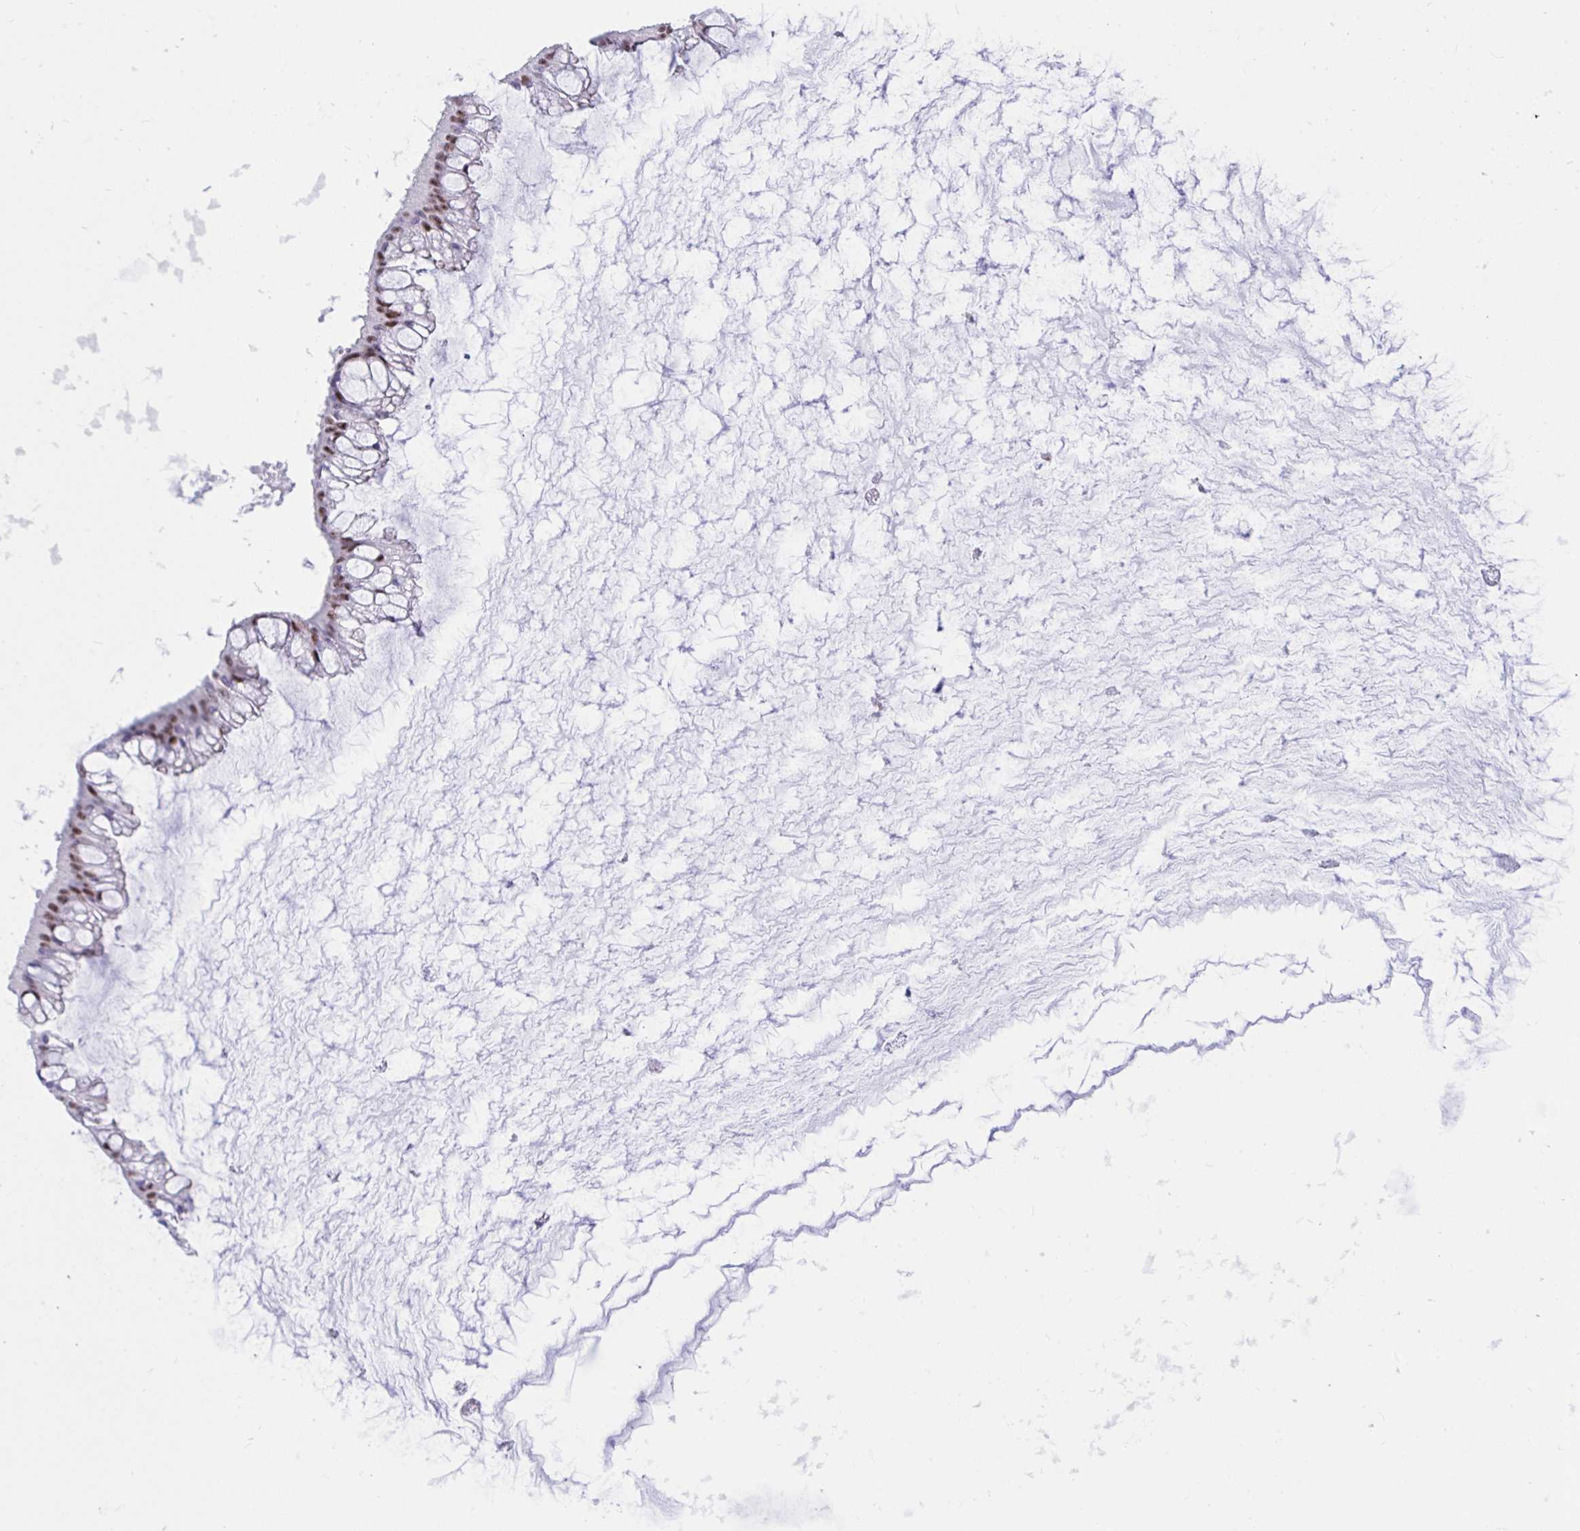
{"staining": {"intensity": "moderate", "quantity": ">75%", "location": "nuclear"}, "tissue": "ovarian cancer", "cell_type": "Tumor cells", "image_type": "cancer", "snomed": [{"axis": "morphology", "description": "Cystadenocarcinoma, mucinous, NOS"}, {"axis": "topography", "description": "Ovary"}], "caption": "IHC photomicrograph of neoplastic tissue: human ovarian cancer stained using IHC shows medium levels of moderate protein expression localized specifically in the nuclear of tumor cells, appearing as a nuclear brown color.", "gene": "IKZF2", "patient": {"sex": "female", "age": 73}}